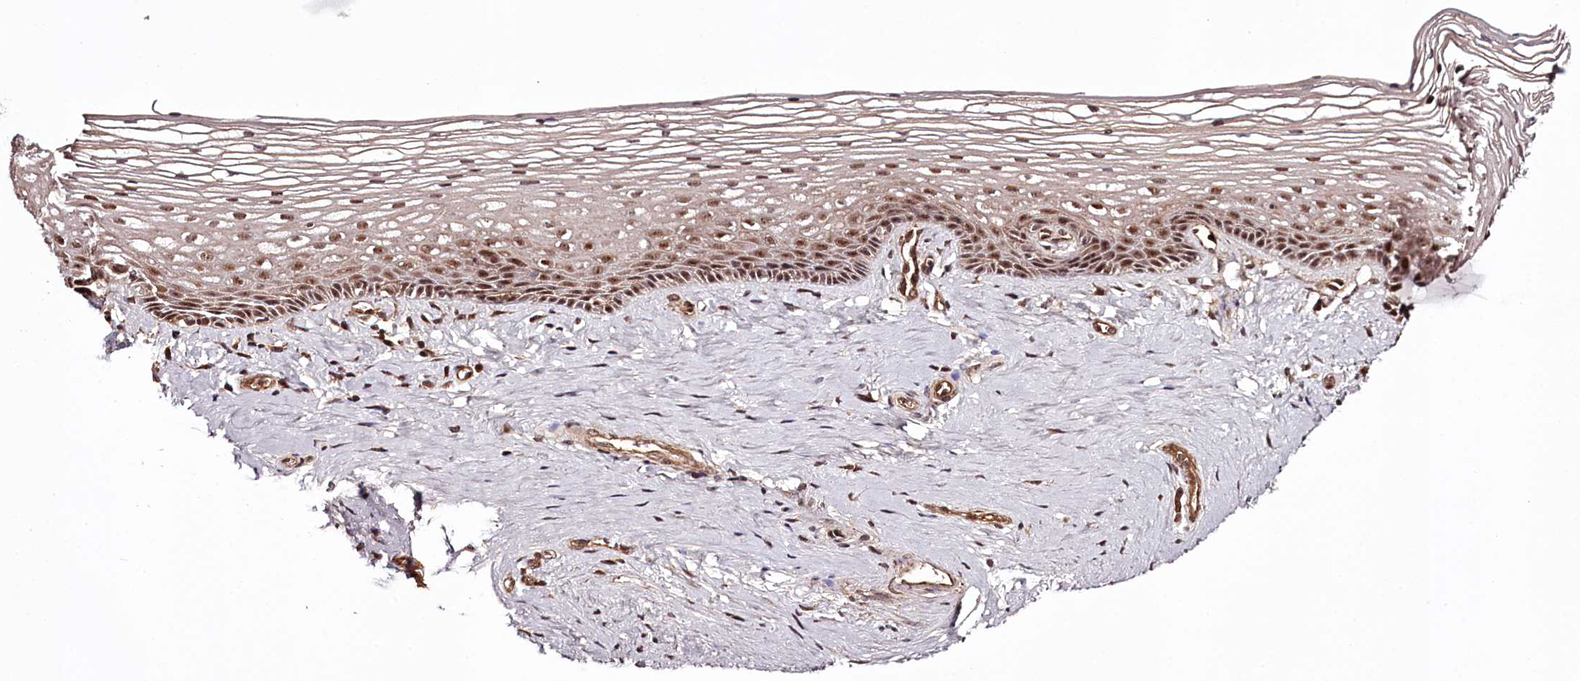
{"staining": {"intensity": "moderate", "quantity": ">75%", "location": "cytoplasmic/membranous,nuclear"}, "tissue": "vagina", "cell_type": "Squamous epithelial cells", "image_type": "normal", "snomed": [{"axis": "morphology", "description": "Normal tissue, NOS"}, {"axis": "topography", "description": "Vagina"}], "caption": "Immunohistochemistry (IHC) (DAB) staining of unremarkable vagina exhibits moderate cytoplasmic/membranous,nuclear protein staining in about >75% of squamous epithelial cells. (Brightfield microscopy of DAB IHC at high magnification).", "gene": "TTC33", "patient": {"sex": "female", "age": 46}}